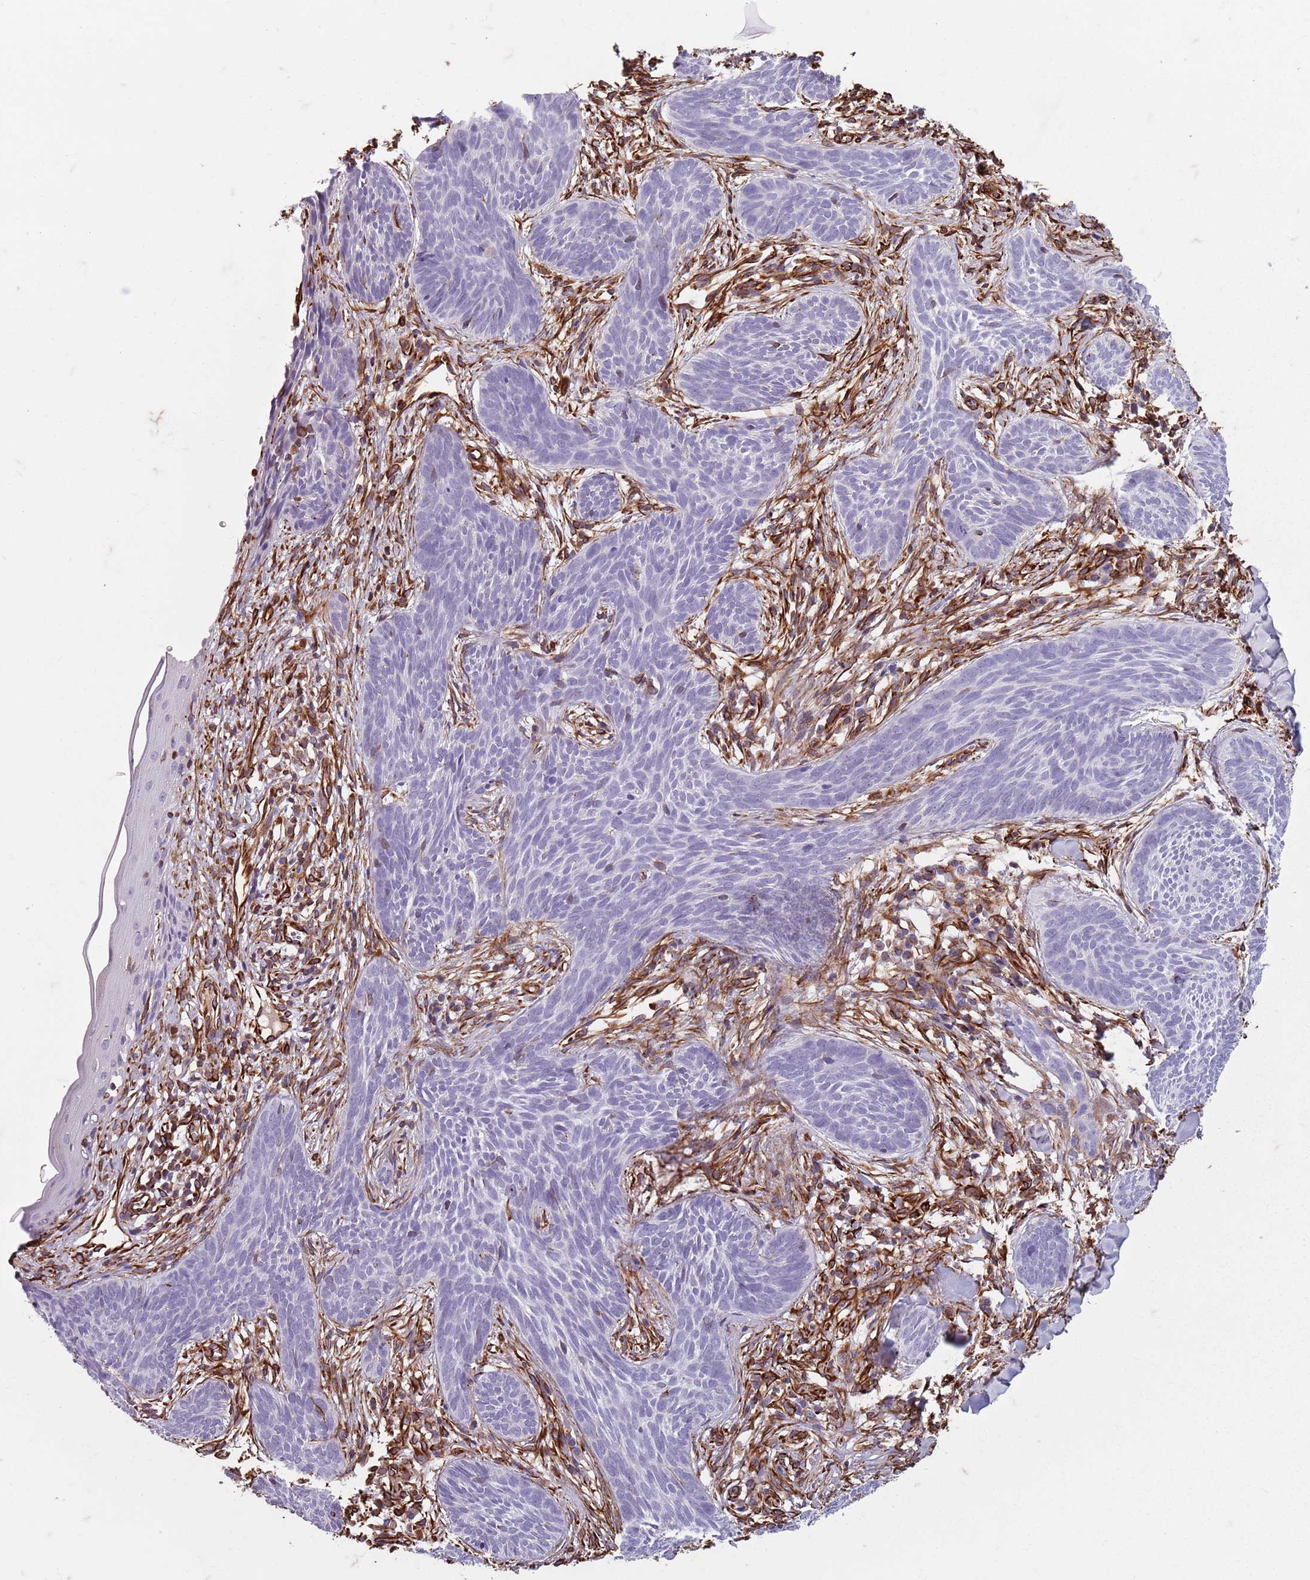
{"staining": {"intensity": "negative", "quantity": "none", "location": "none"}, "tissue": "skin cancer", "cell_type": "Tumor cells", "image_type": "cancer", "snomed": [{"axis": "morphology", "description": "Basal cell carcinoma"}, {"axis": "topography", "description": "Skin"}], "caption": "A histopathology image of skin cancer stained for a protein demonstrates no brown staining in tumor cells.", "gene": "TAS2R38", "patient": {"sex": "female", "age": 81}}